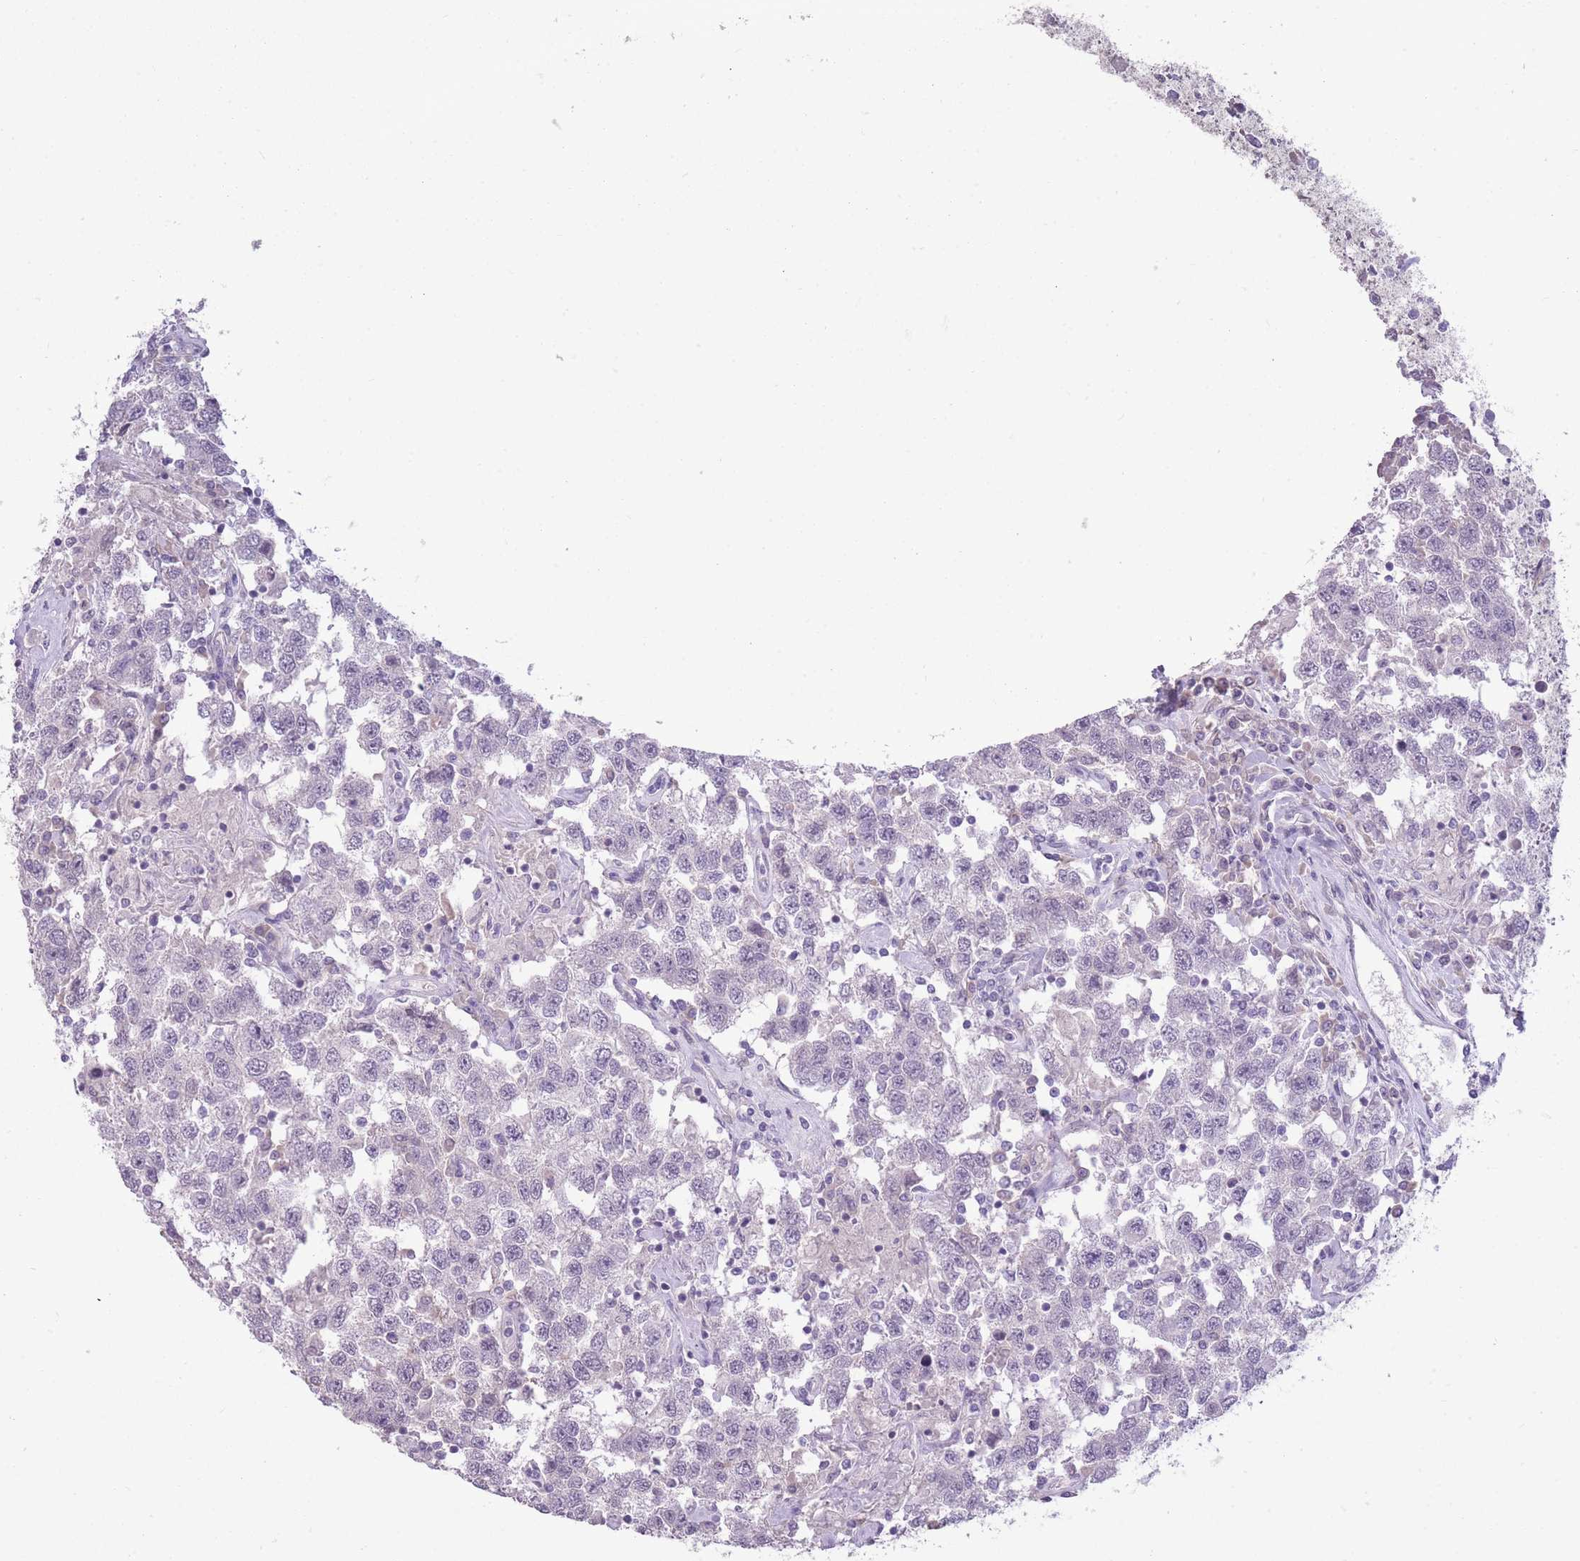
{"staining": {"intensity": "negative", "quantity": "none", "location": "none"}, "tissue": "testis cancer", "cell_type": "Tumor cells", "image_type": "cancer", "snomed": [{"axis": "morphology", "description": "Seminoma, NOS"}, {"axis": "topography", "description": "Testis"}], "caption": "IHC photomicrograph of testis cancer stained for a protein (brown), which exhibits no staining in tumor cells.", "gene": "ZBTB24", "patient": {"sex": "male", "age": 41}}